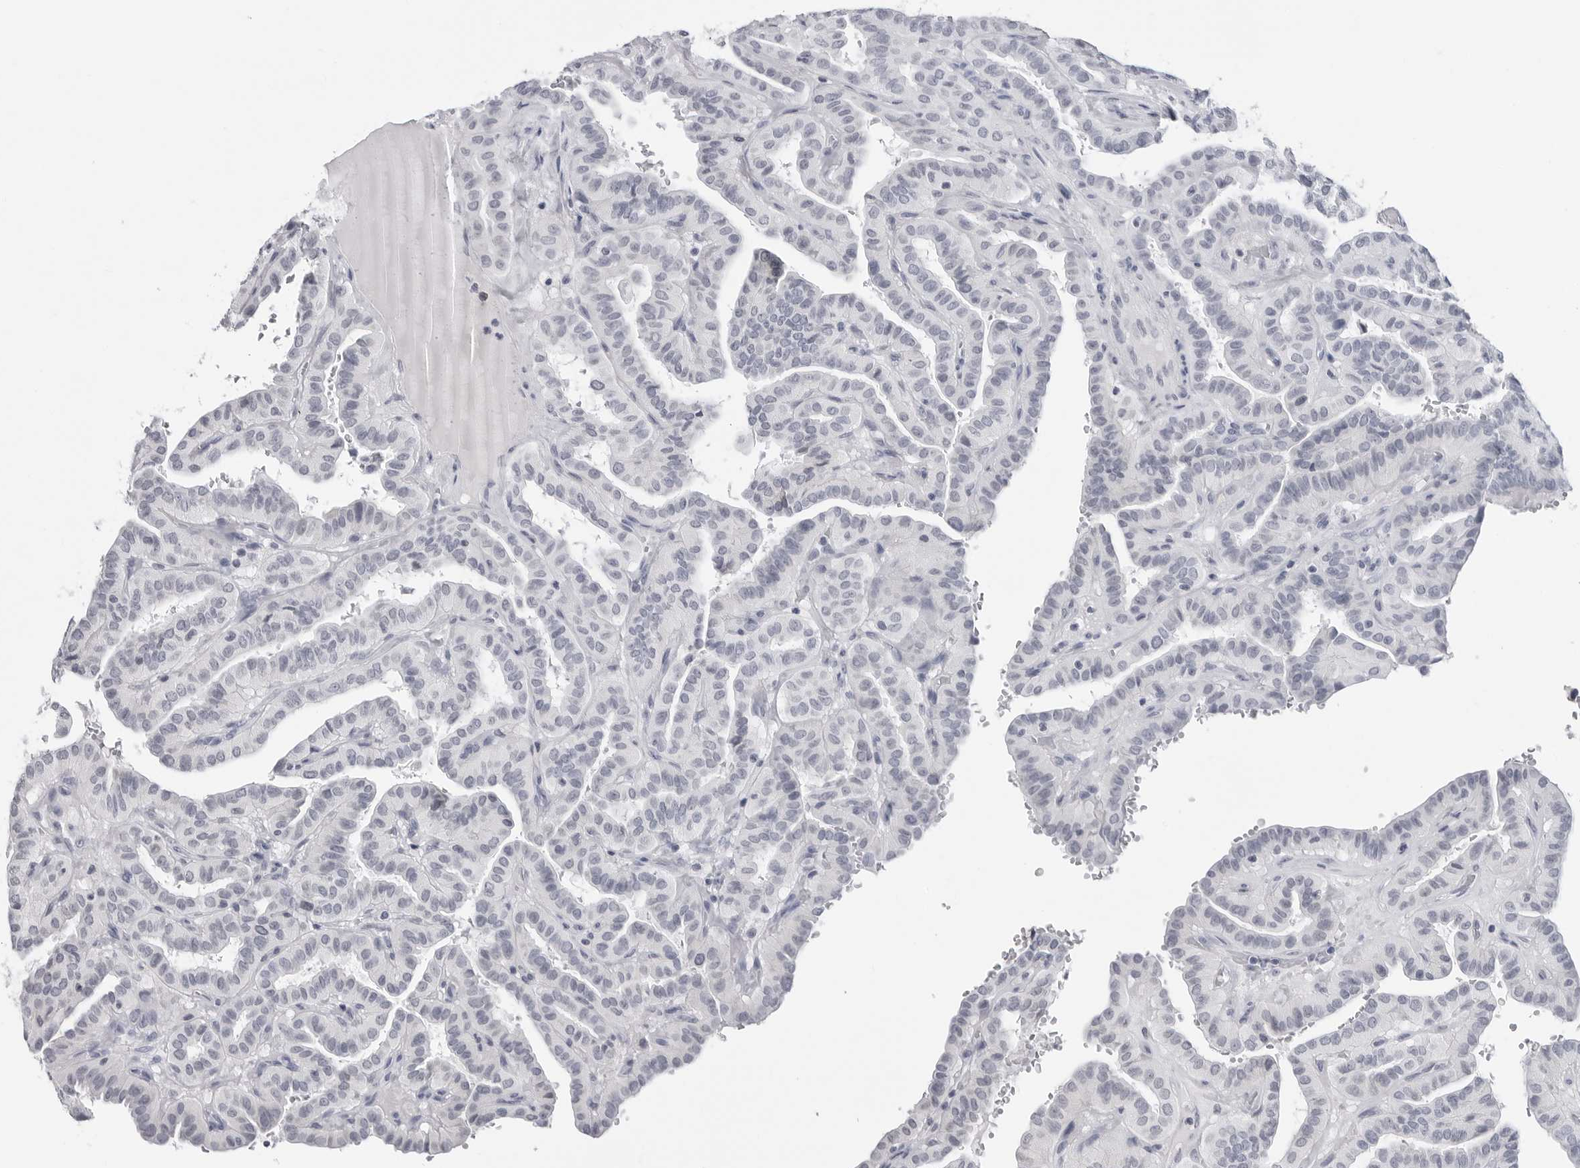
{"staining": {"intensity": "negative", "quantity": "none", "location": "none"}, "tissue": "thyroid cancer", "cell_type": "Tumor cells", "image_type": "cancer", "snomed": [{"axis": "morphology", "description": "Papillary adenocarcinoma, NOS"}, {"axis": "topography", "description": "Thyroid gland"}], "caption": "This photomicrograph is of thyroid cancer stained with IHC to label a protein in brown with the nuclei are counter-stained blue. There is no staining in tumor cells.", "gene": "PGA3", "patient": {"sex": "male", "age": 77}}